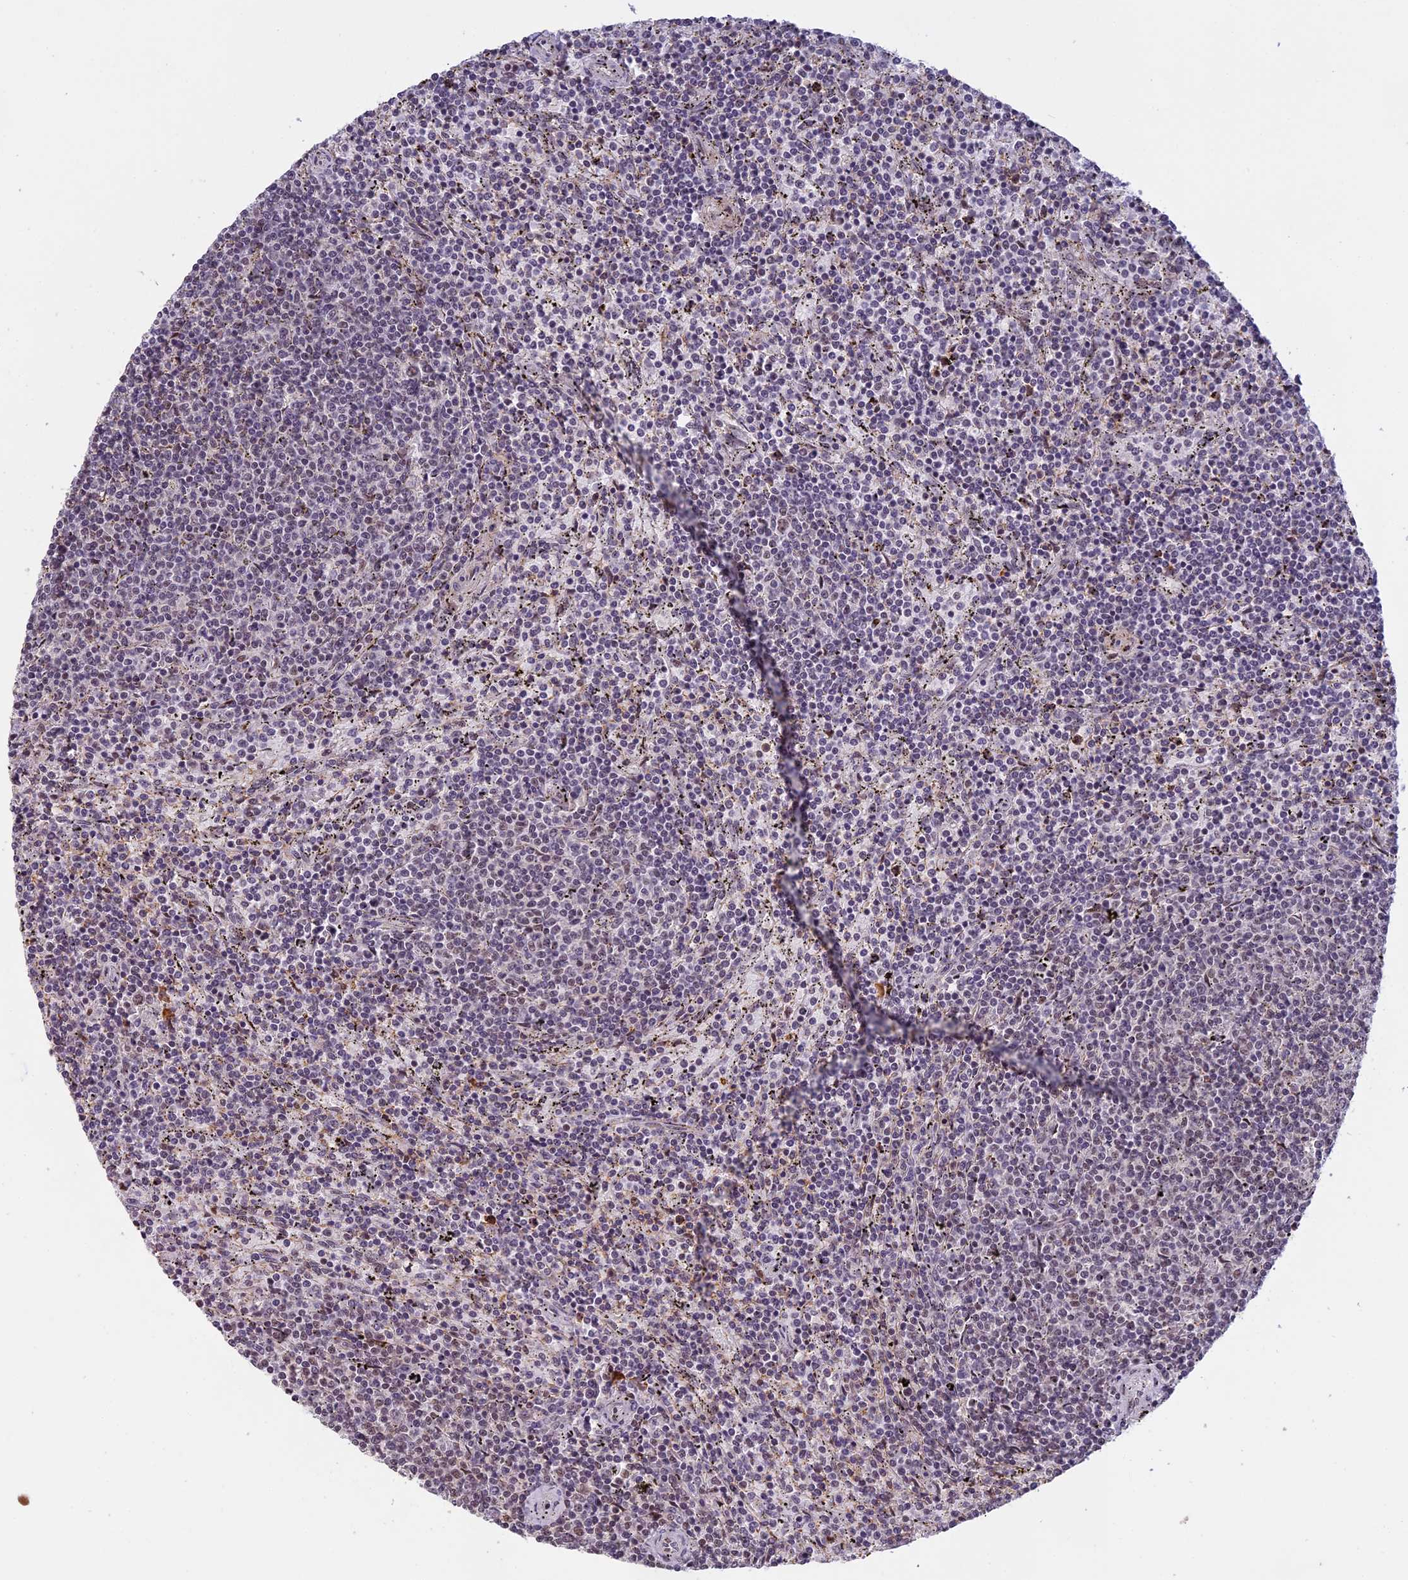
{"staining": {"intensity": "negative", "quantity": "none", "location": "none"}, "tissue": "lymphoma", "cell_type": "Tumor cells", "image_type": "cancer", "snomed": [{"axis": "morphology", "description": "Malignant lymphoma, non-Hodgkin's type, Low grade"}, {"axis": "topography", "description": "Spleen"}], "caption": "A micrograph of human lymphoma is negative for staining in tumor cells. (Immunohistochemistry, brightfield microscopy, high magnification).", "gene": "MORF4L1", "patient": {"sex": "female", "age": 50}}